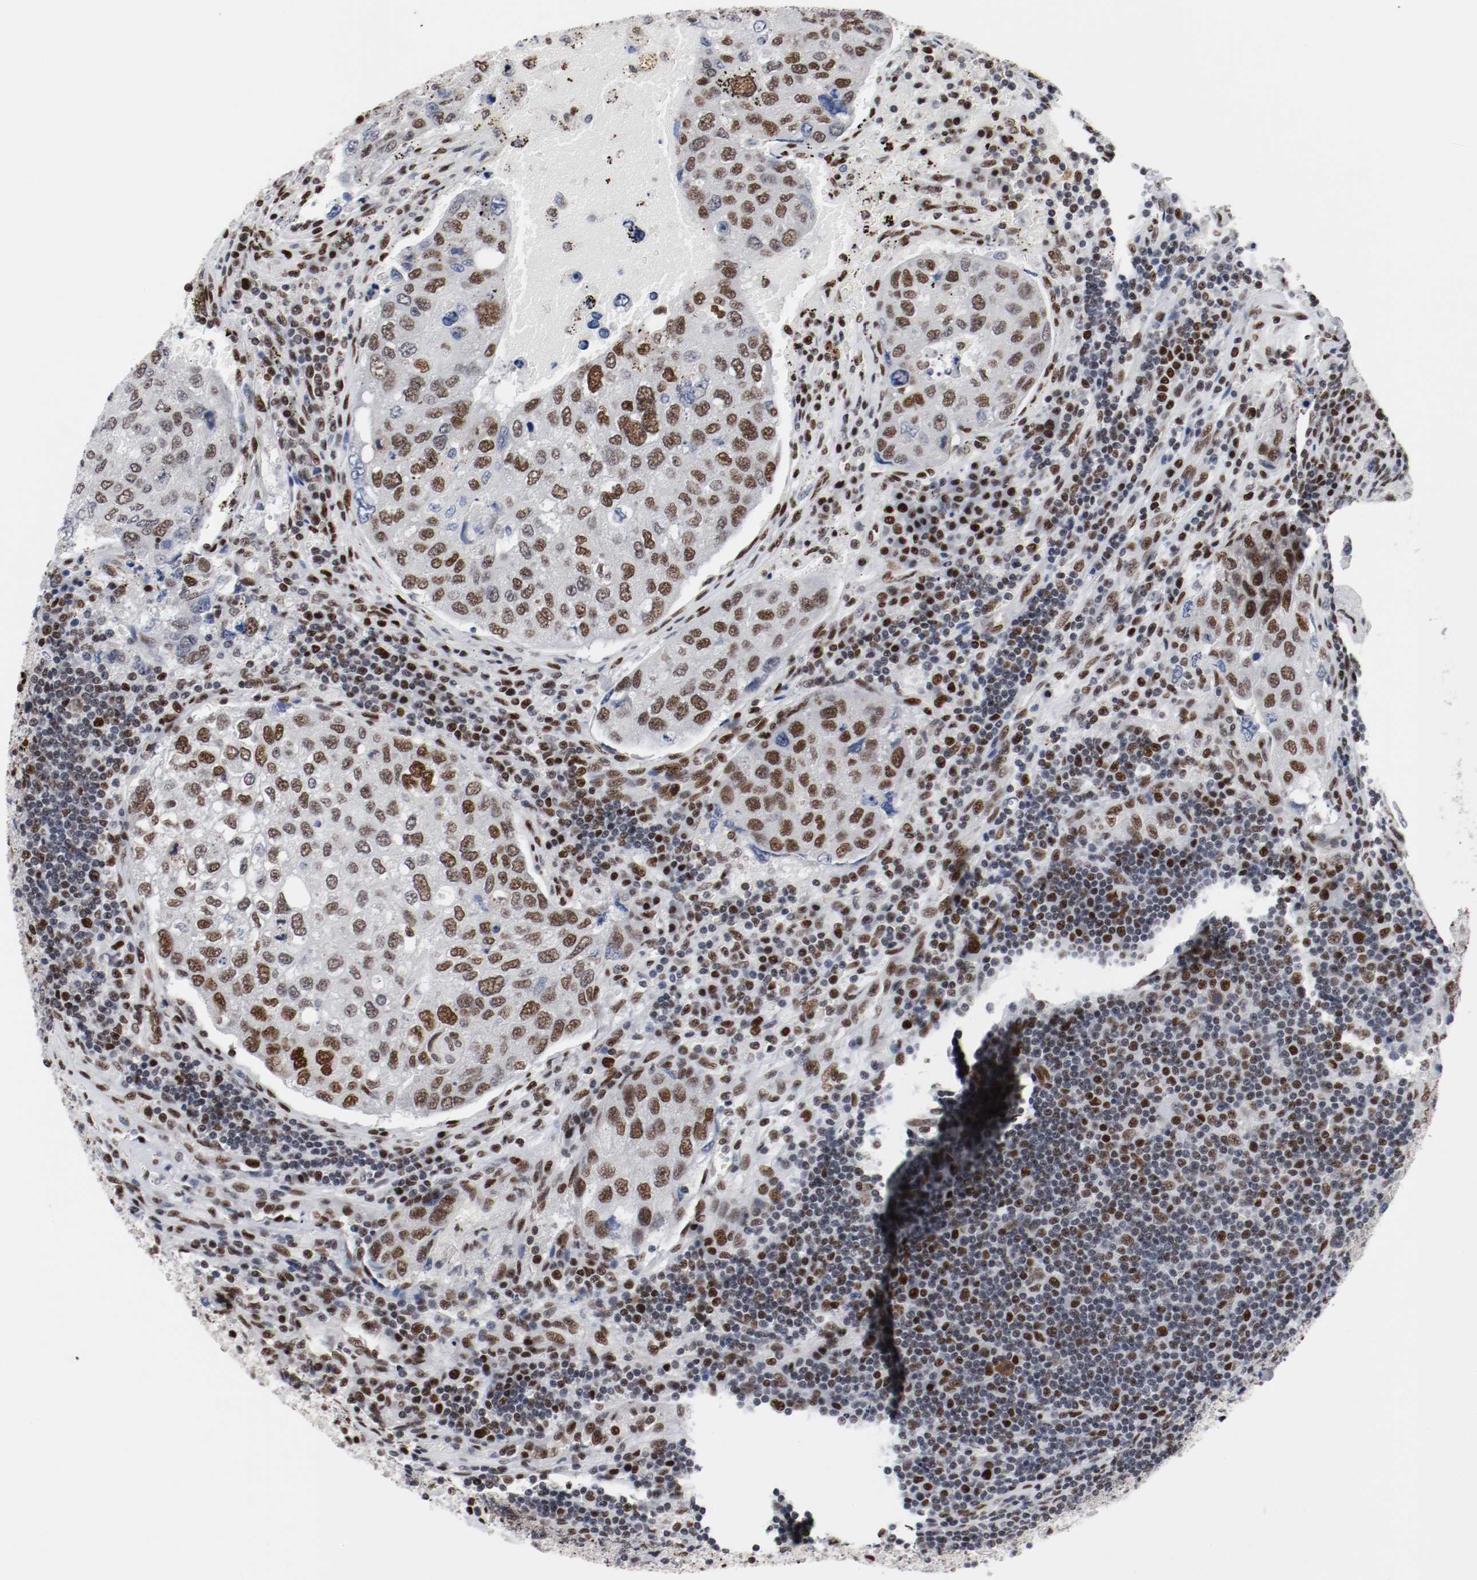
{"staining": {"intensity": "strong", "quantity": ">75%", "location": "nuclear"}, "tissue": "urothelial cancer", "cell_type": "Tumor cells", "image_type": "cancer", "snomed": [{"axis": "morphology", "description": "Urothelial carcinoma, High grade"}, {"axis": "topography", "description": "Lymph node"}, {"axis": "topography", "description": "Urinary bladder"}], "caption": "High-grade urothelial carcinoma stained with immunohistochemistry reveals strong nuclear staining in approximately >75% of tumor cells.", "gene": "MEF2D", "patient": {"sex": "male", "age": 51}}